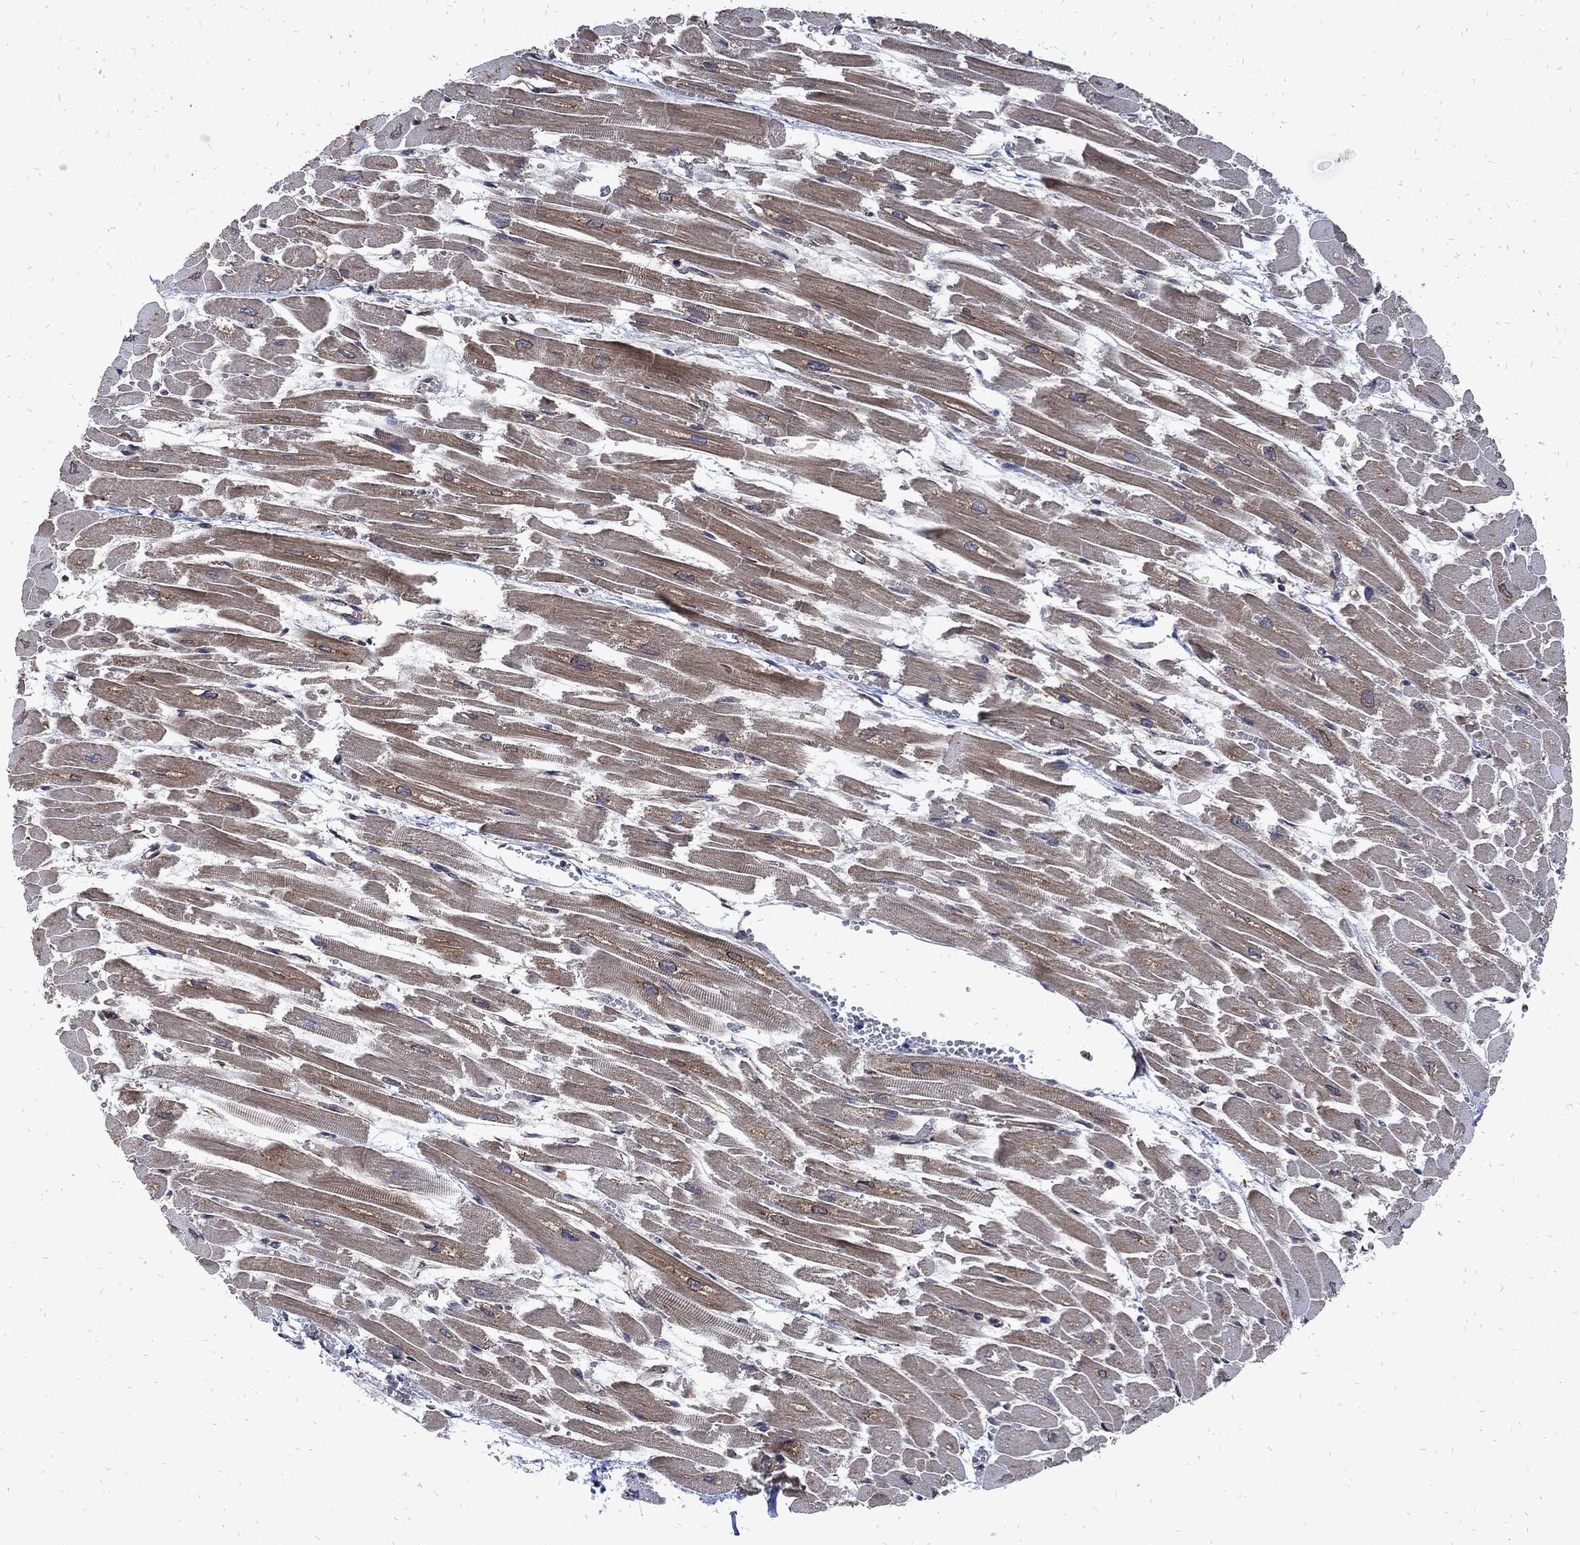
{"staining": {"intensity": "weak", "quantity": "25%-75%", "location": "cytoplasmic/membranous"}, "tissue": "heart muscle", "cell_type": "Cardiomyocytes", "image_type": "normal", "snomed": [{"axis": "morphology", "description": "Normal tissue, NOS"}, {"axis": "topography", "description": "Heart"}], "caption": "DAB immunohistochemical staining of unremarkable human heart muscle exhibits weak cytoplasmic/membranous protein positivity in approximately 25%-75% of cardiomyocytes.", "gene": "DCTN1", "patient": {"sex": "female", "age": 52}}